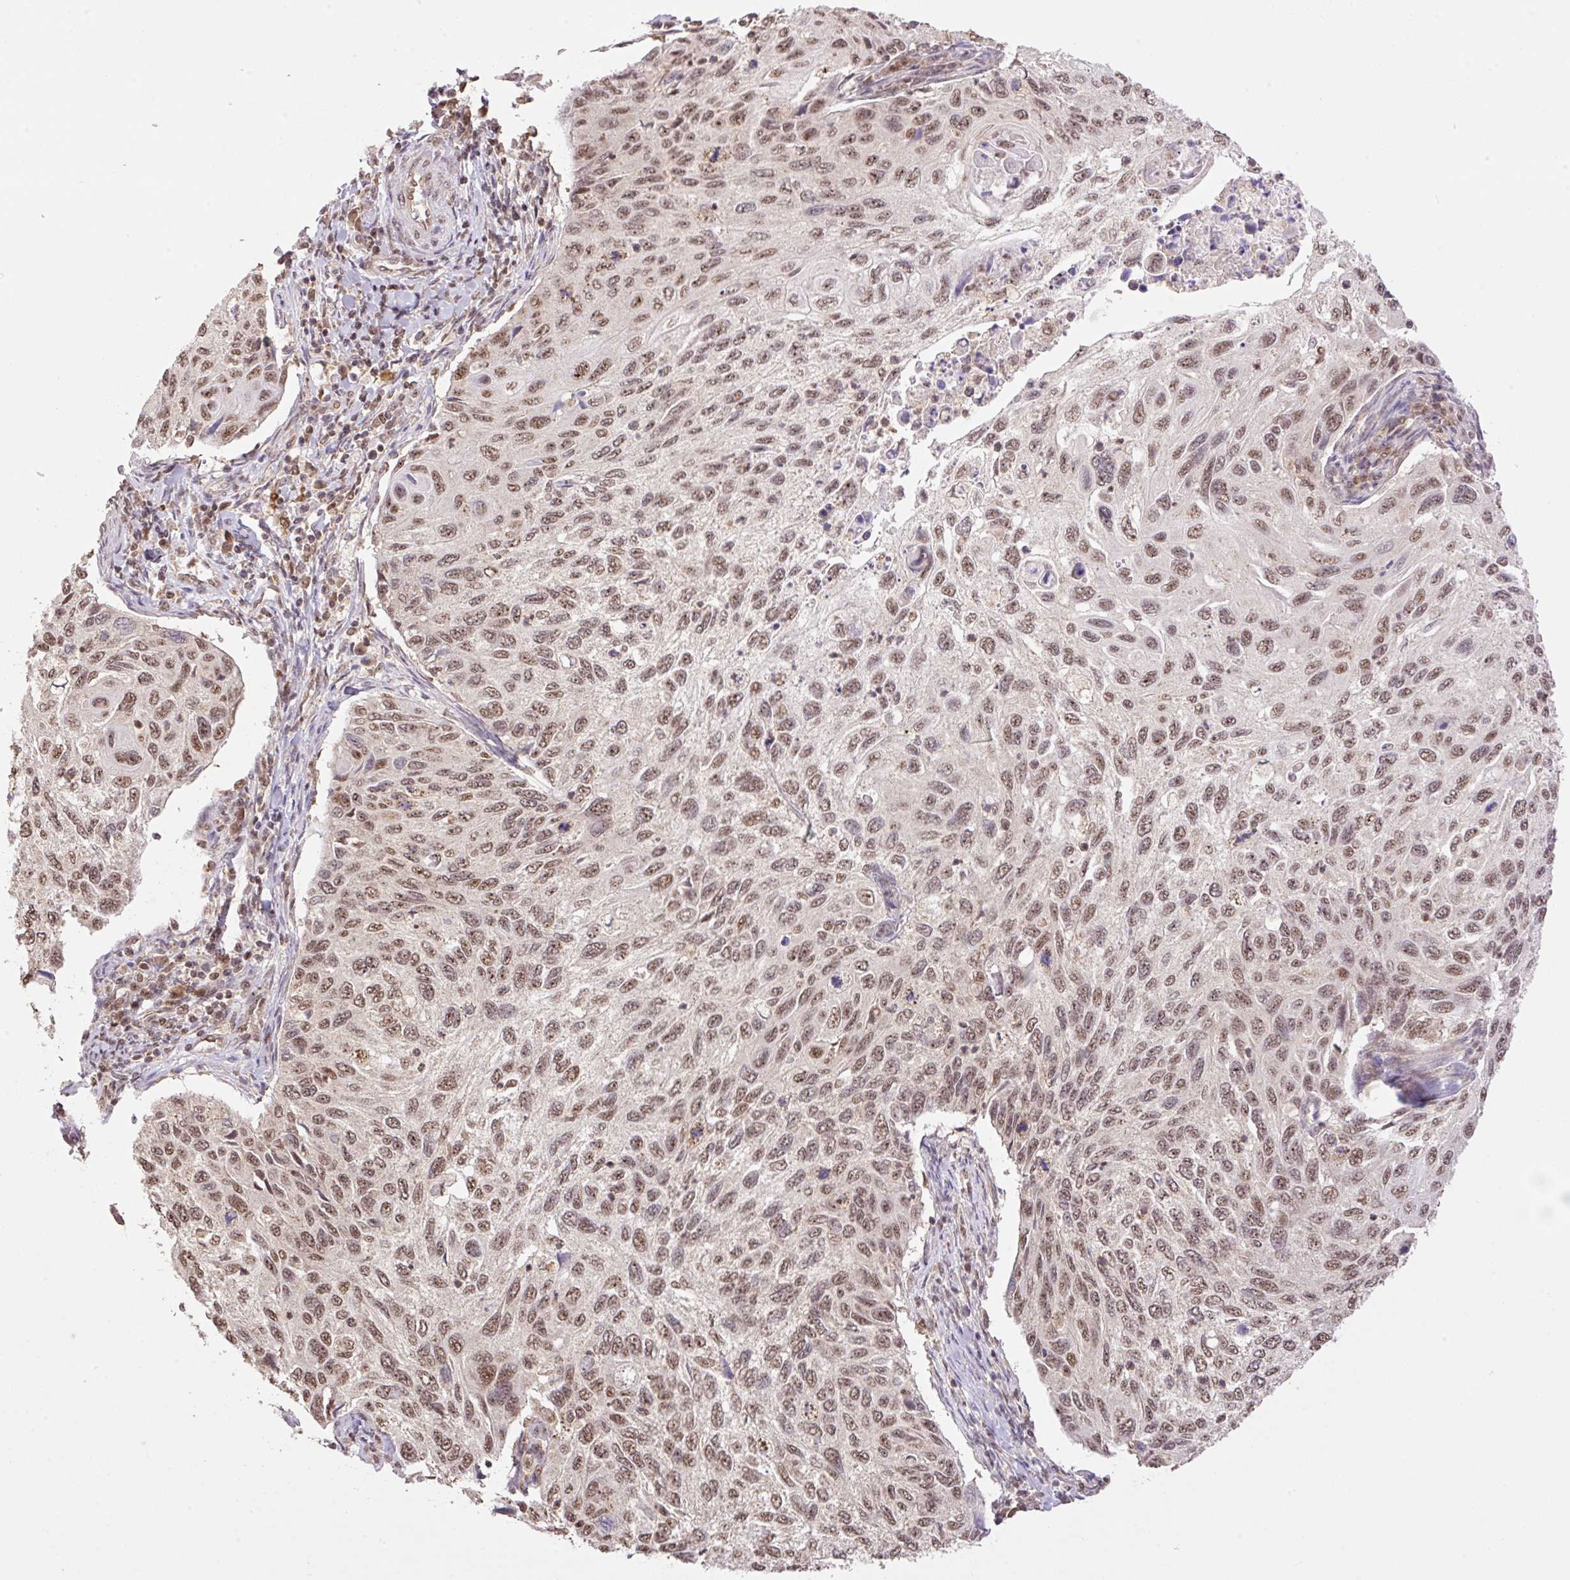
{"staining": {"intensity": "moderate", "quantity": ">75%", "location": "nuclear"}, "tissue": "cervical cancer", "cell_type": "Tumor cells", "image_type": "cancer", "snomed": [{"axis": "morphology", "description": "Squamous cell carcinoma, NOS"}, {"axis": "topography", "description": "Cervix"}], "caption": "Squamous cell carcinoma (cervical) stained for a protein exhibits moderate nuclear positivity in tumor cells.", "gene": "VPS25", "patient": {"sex": "female", "age": 70}}